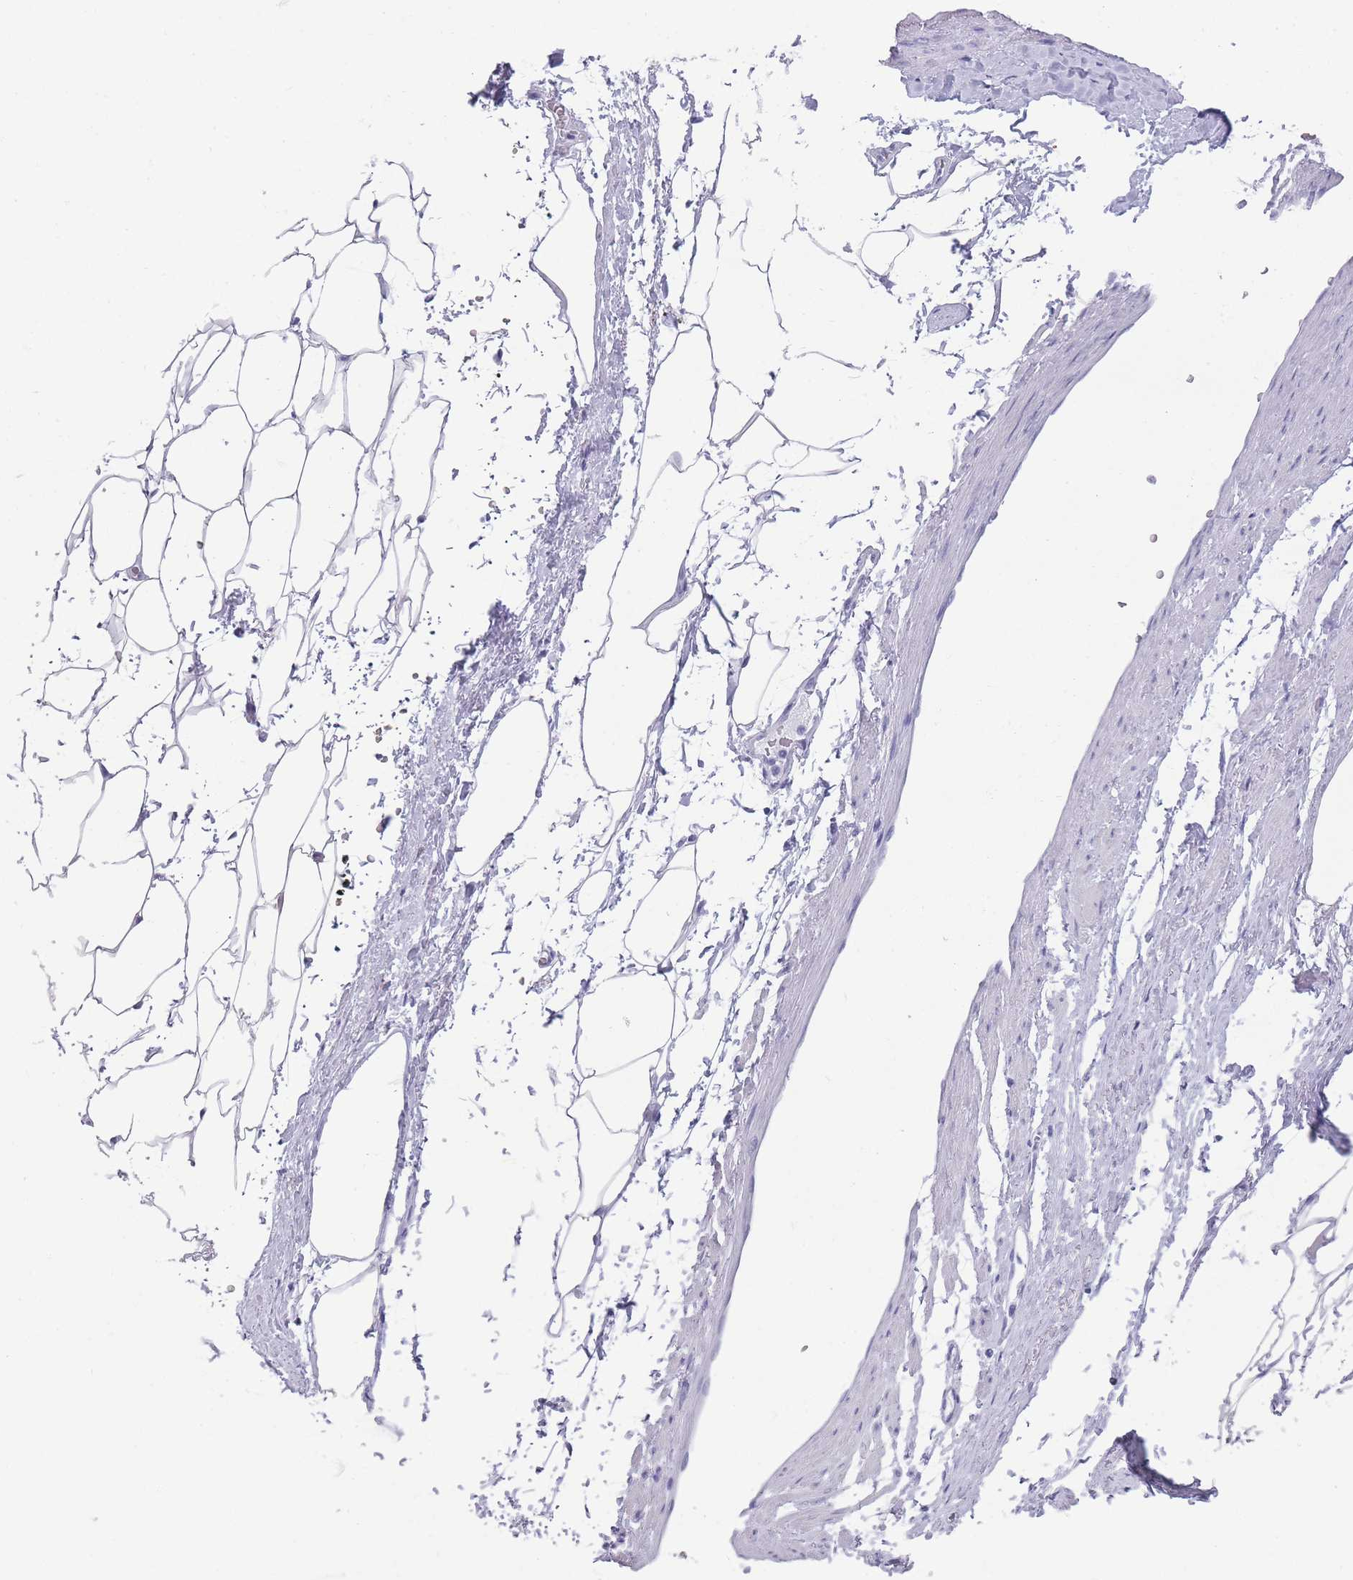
{"staining": {"intensity": "negative", "quantity": "none", "location": "none"}, "tissue": "adipose tissue", "cell_type": "Adipocytes", "image_type": "normal", "snomed": [{"axis": "morphology", "description": "Normal tissue, NOS"}, {"axis": "morphology", "description": "Adenocarcinoma, Low grade"}, {"axis": "topography", "description": "Prostate"}, {"axis": "topography", "description": "Peripheral nerve tissue"}], "caption": "Photomicrograph shows no significant protein expression in adipocytes of benign adipose tissue. (Brightfield microscopy of DAB IHC at high magnification).", "gene": "INS", "patient": {"sex": "male", "age": 63}}